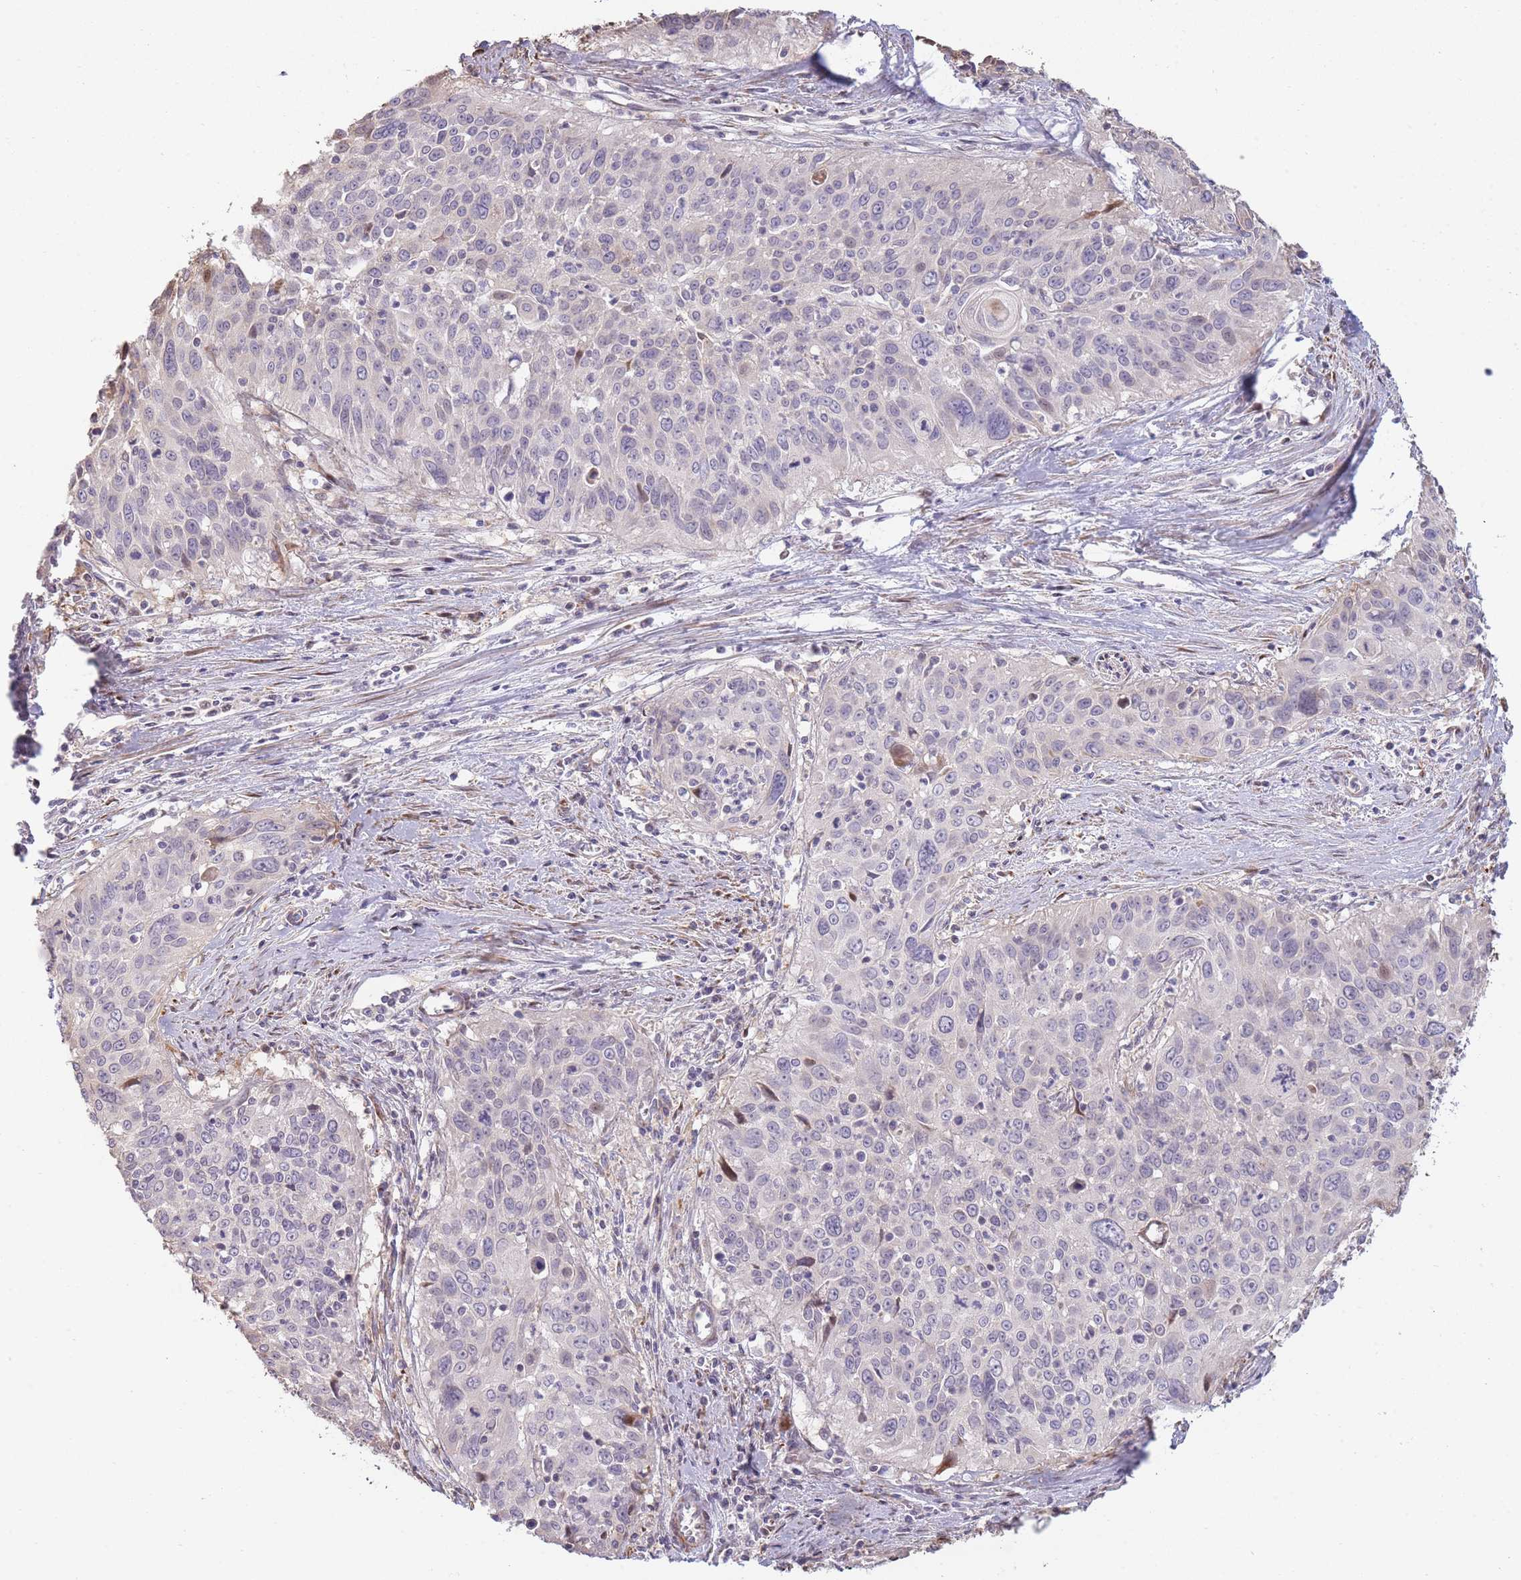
{"staining": {"intensity": "negative", "quantity": "none", "location": "none"}, "tissue": "cervical cancer", "cell_type": "Tumor cells", "image_type": "cancer", "snomed": [{"axis": "morphology", "description": "Squamous cell carcinoma, NOS"}, {"axis": "topography", "description": "Cervix"}], "caption": "Tumor cells show no significant protein staining in cervical cancer (squamous cell carcinoma). (DAB IHC with hematoxylin counter stain).", "gene": "PPP3R2", "patient": {"sex": "female", "age": 55}}